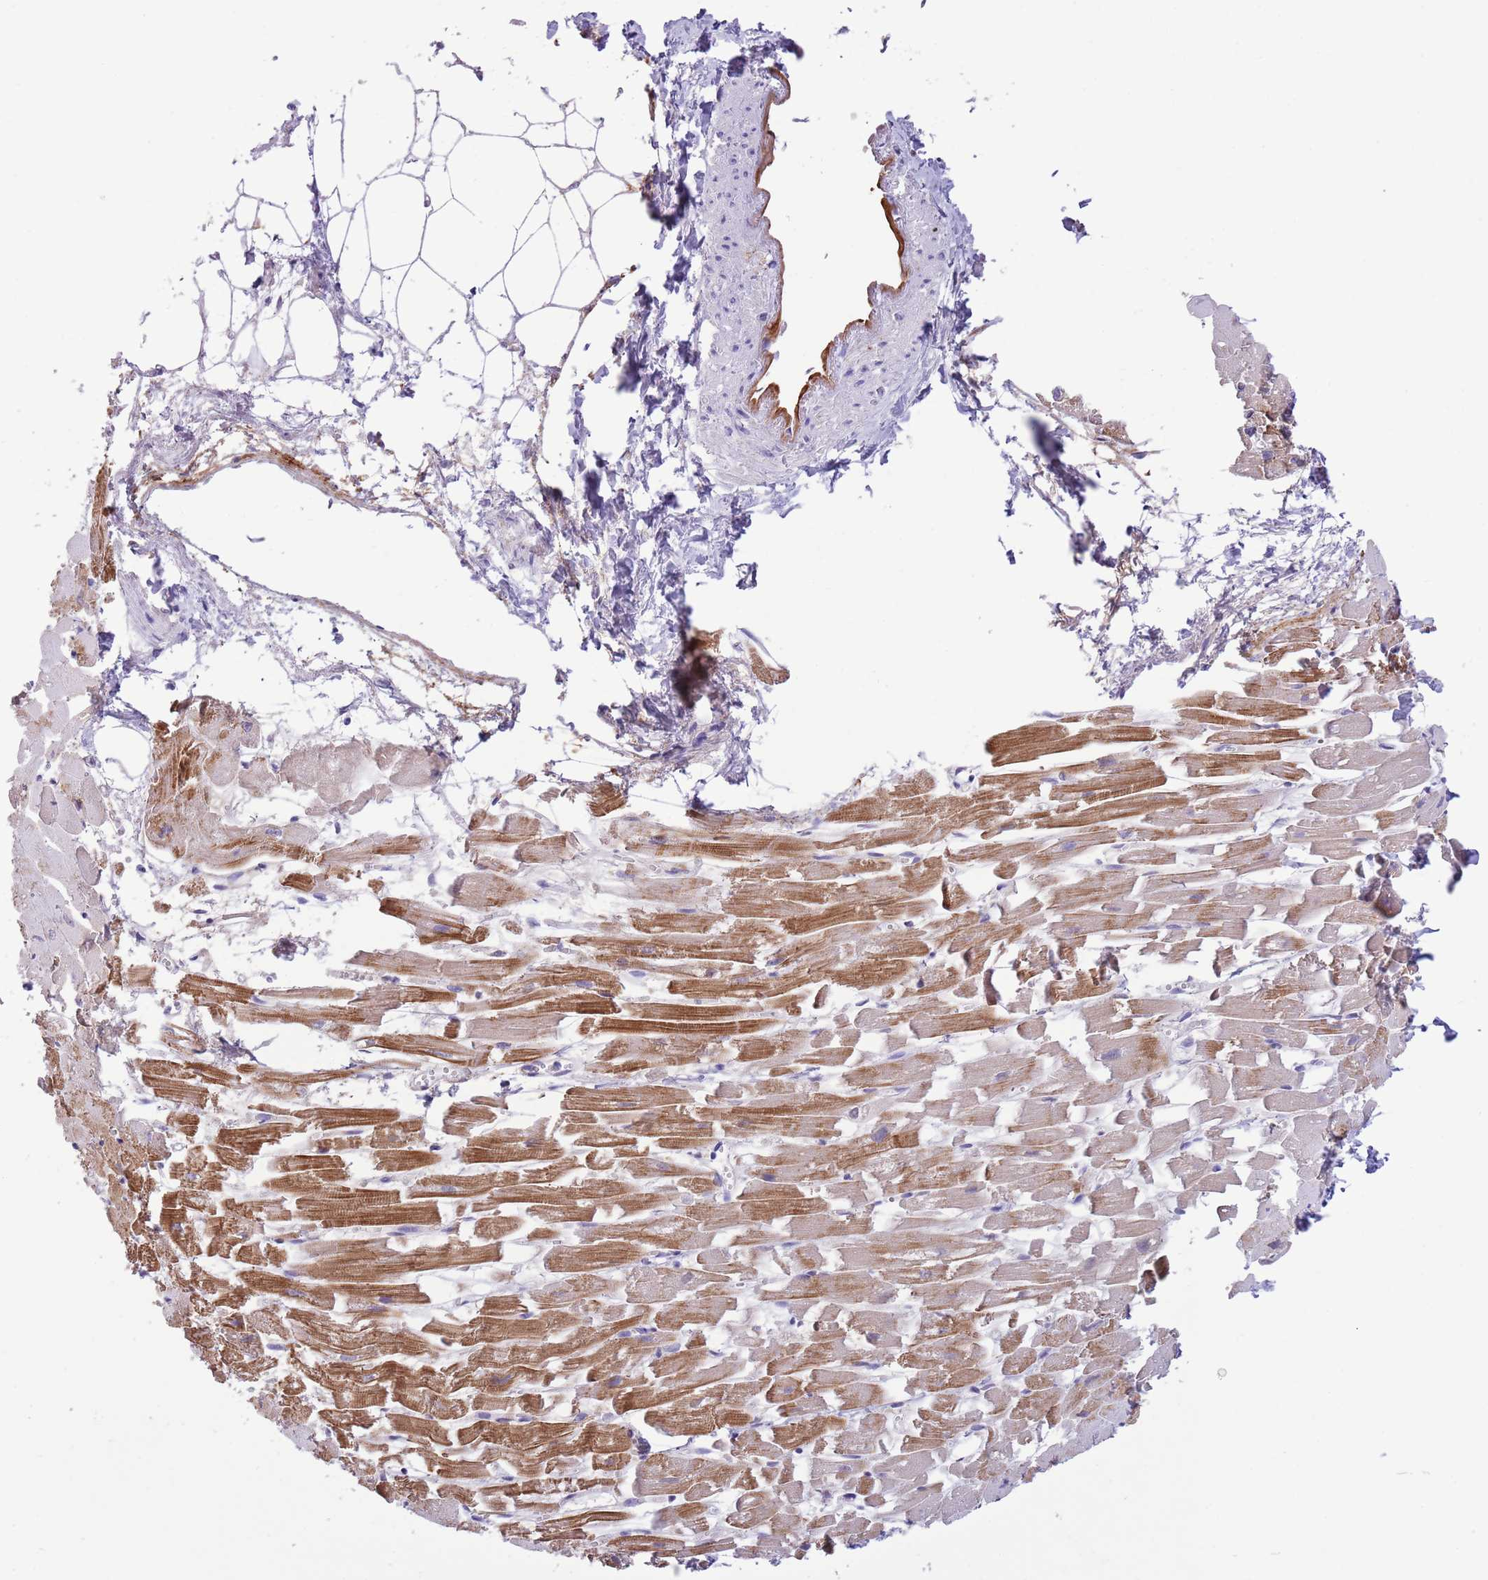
{"staining": {"intensity": "moderate", "quantity": ">75%", "location": "cytoplasmic/membranous"}, "tissue": "heart muscle", "cell_type": "Cardiomyocytes", "image_type": "normal", "snomed": [{"axis": "morphology", "description": "Normal tissue, NOS"}, {"axis": "topography", "description": "Heart"}], "caption": "Immunohistochemical staining of unremarkable human heart muscle reveals medium levels of moderate cytoplasmic/membranous expression in about >75% of cardiomyocytes. Using DAB (3,3'-diaminobenzidine) (brown) and hematoxylin (blue) stains, captured at high magnification using brightfield microscopy.", "gene": "TRIM32", "patient": {"sex": "female", "age": 64}}